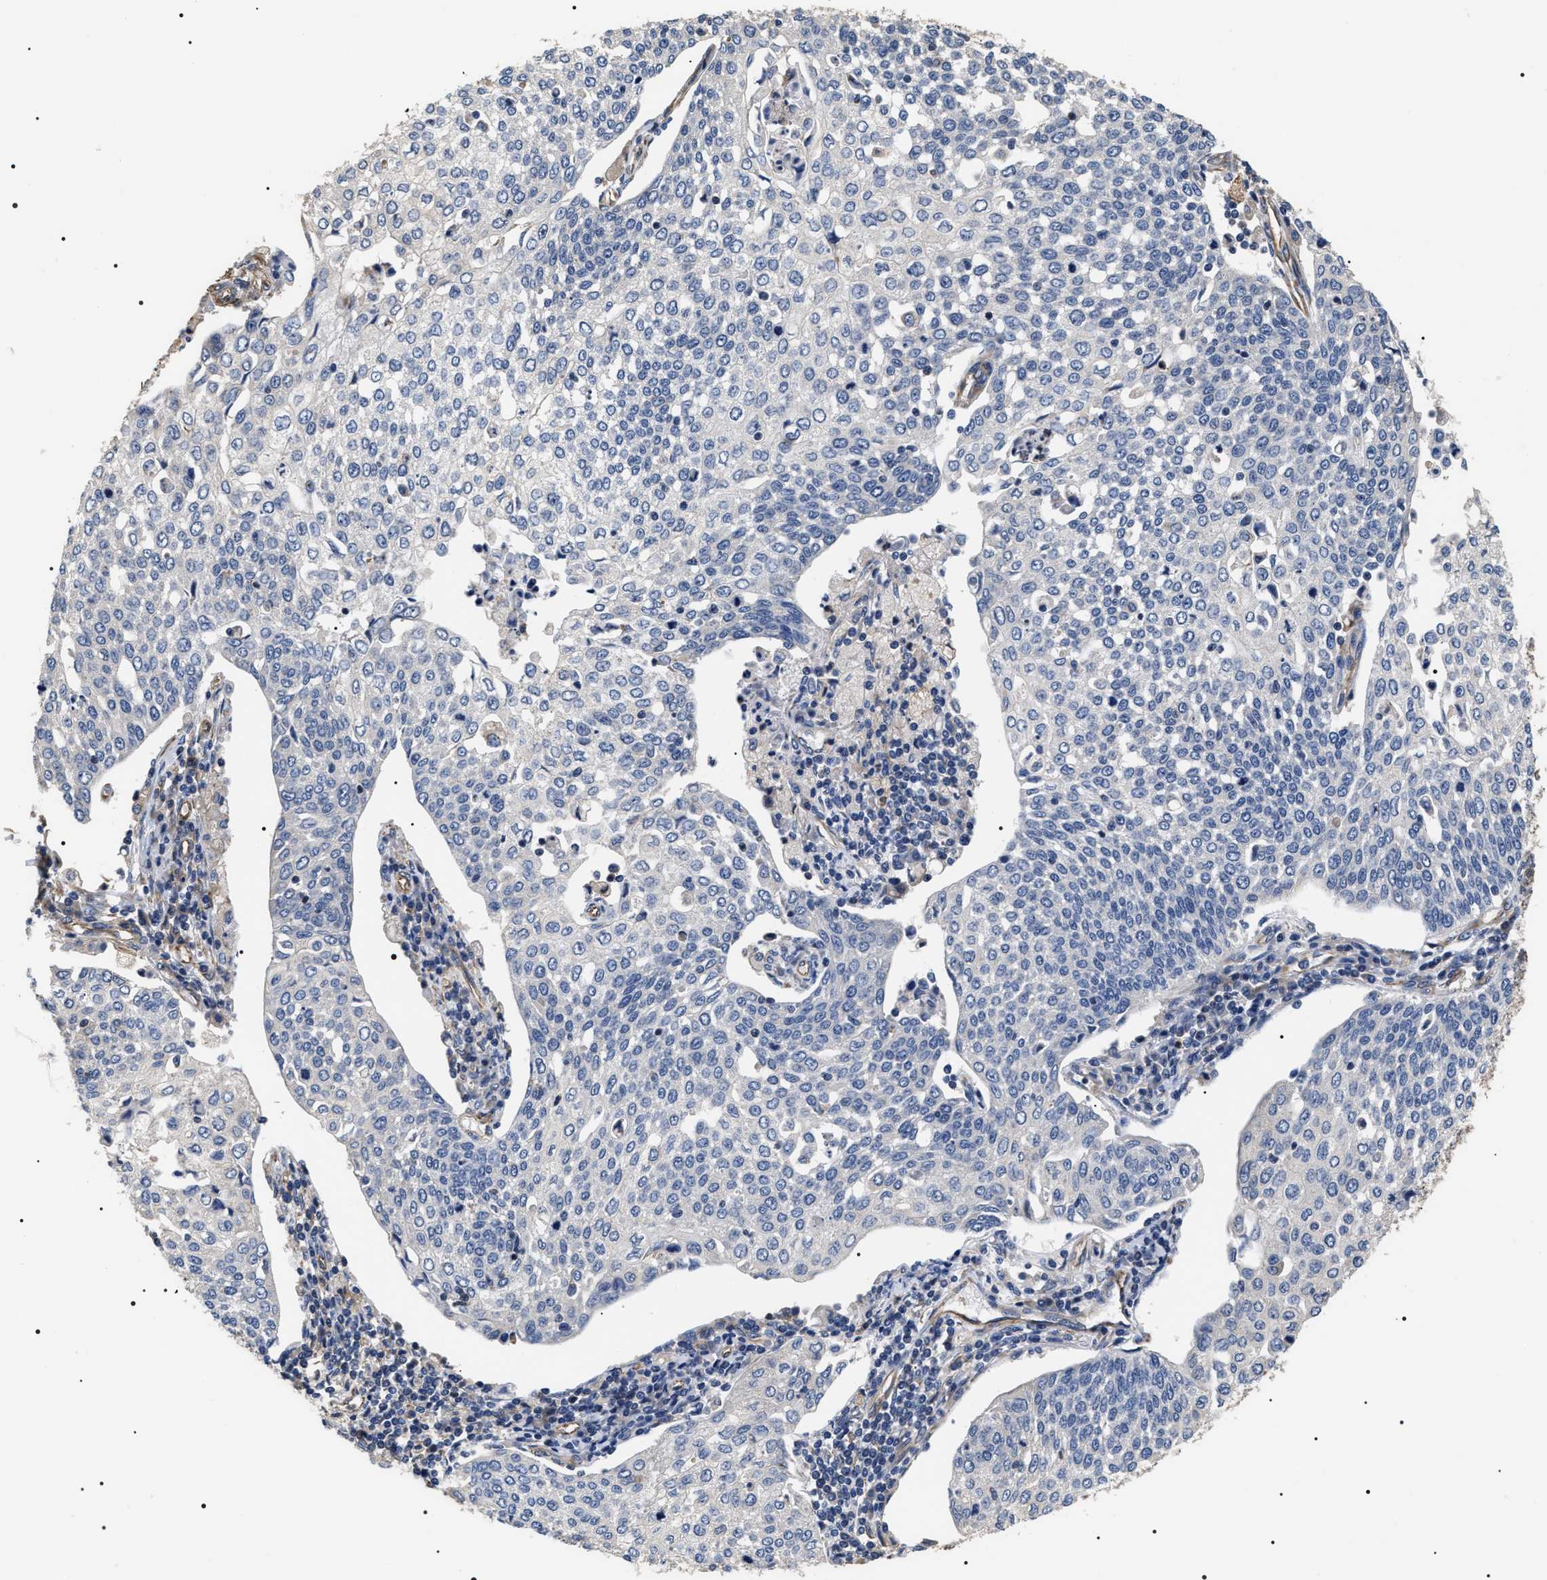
{"staining": {"intensity": "negative", "quantity": "none", "location": "none"}, "tissue": "cervical cancer", "cell_type": "Tumor cells", "image_type": "cancer", "snomed": [{"axis": "morphology", "description": "Squamous cell carcinoma, NOS"}, {"axis": "topography", "description": "Cervix"}], "caption": "An immunohistochemistry histopathology image of squamous cell carcinoma (cervical) is shown. There is no staining in tumor cells of squamous cell carcinoma (cervical). Nuclei are stained in blue.", "gene": "TSPAN33", "patient": {"sex": "female", "age": 34}}